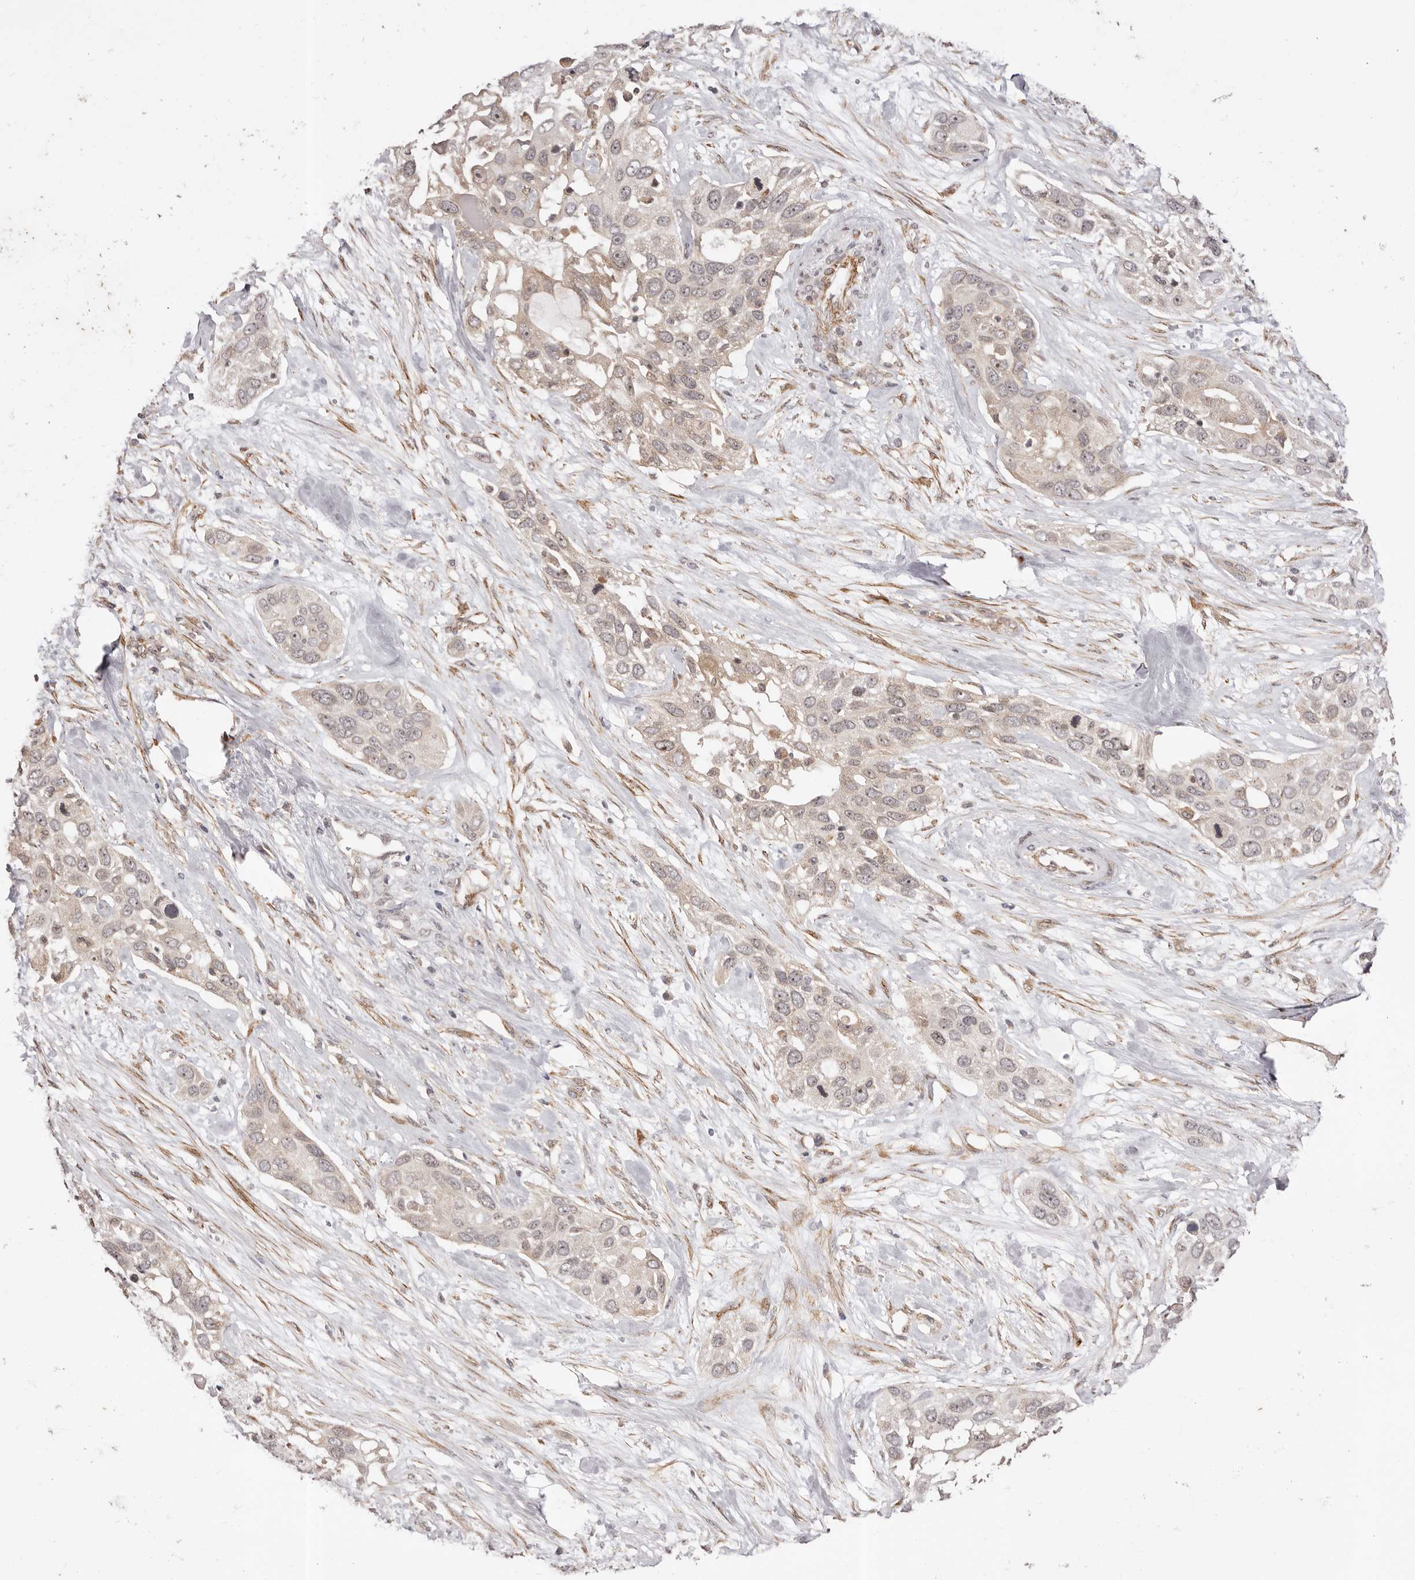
{"staining": {"intensity": "weak", "quantity": ">75%", "location": "cytoplasmic/membranous"}, "tissue": "pancreatic cancer", "cell_type": "Tumor cells", "image_type": "cancer", "snomed": [{"axis": "morphology", "description": "Adenocarcinoma, NOS"}, {"axis": "topography", "description": "Pancreas"}], "caption": "Human adenocarcinoma (pancreatic) stained with a protein marker demonstrates weak staining in tumor cells.", "gene": "MICAL2", "patient": {"sex": "female", "age": 60}}